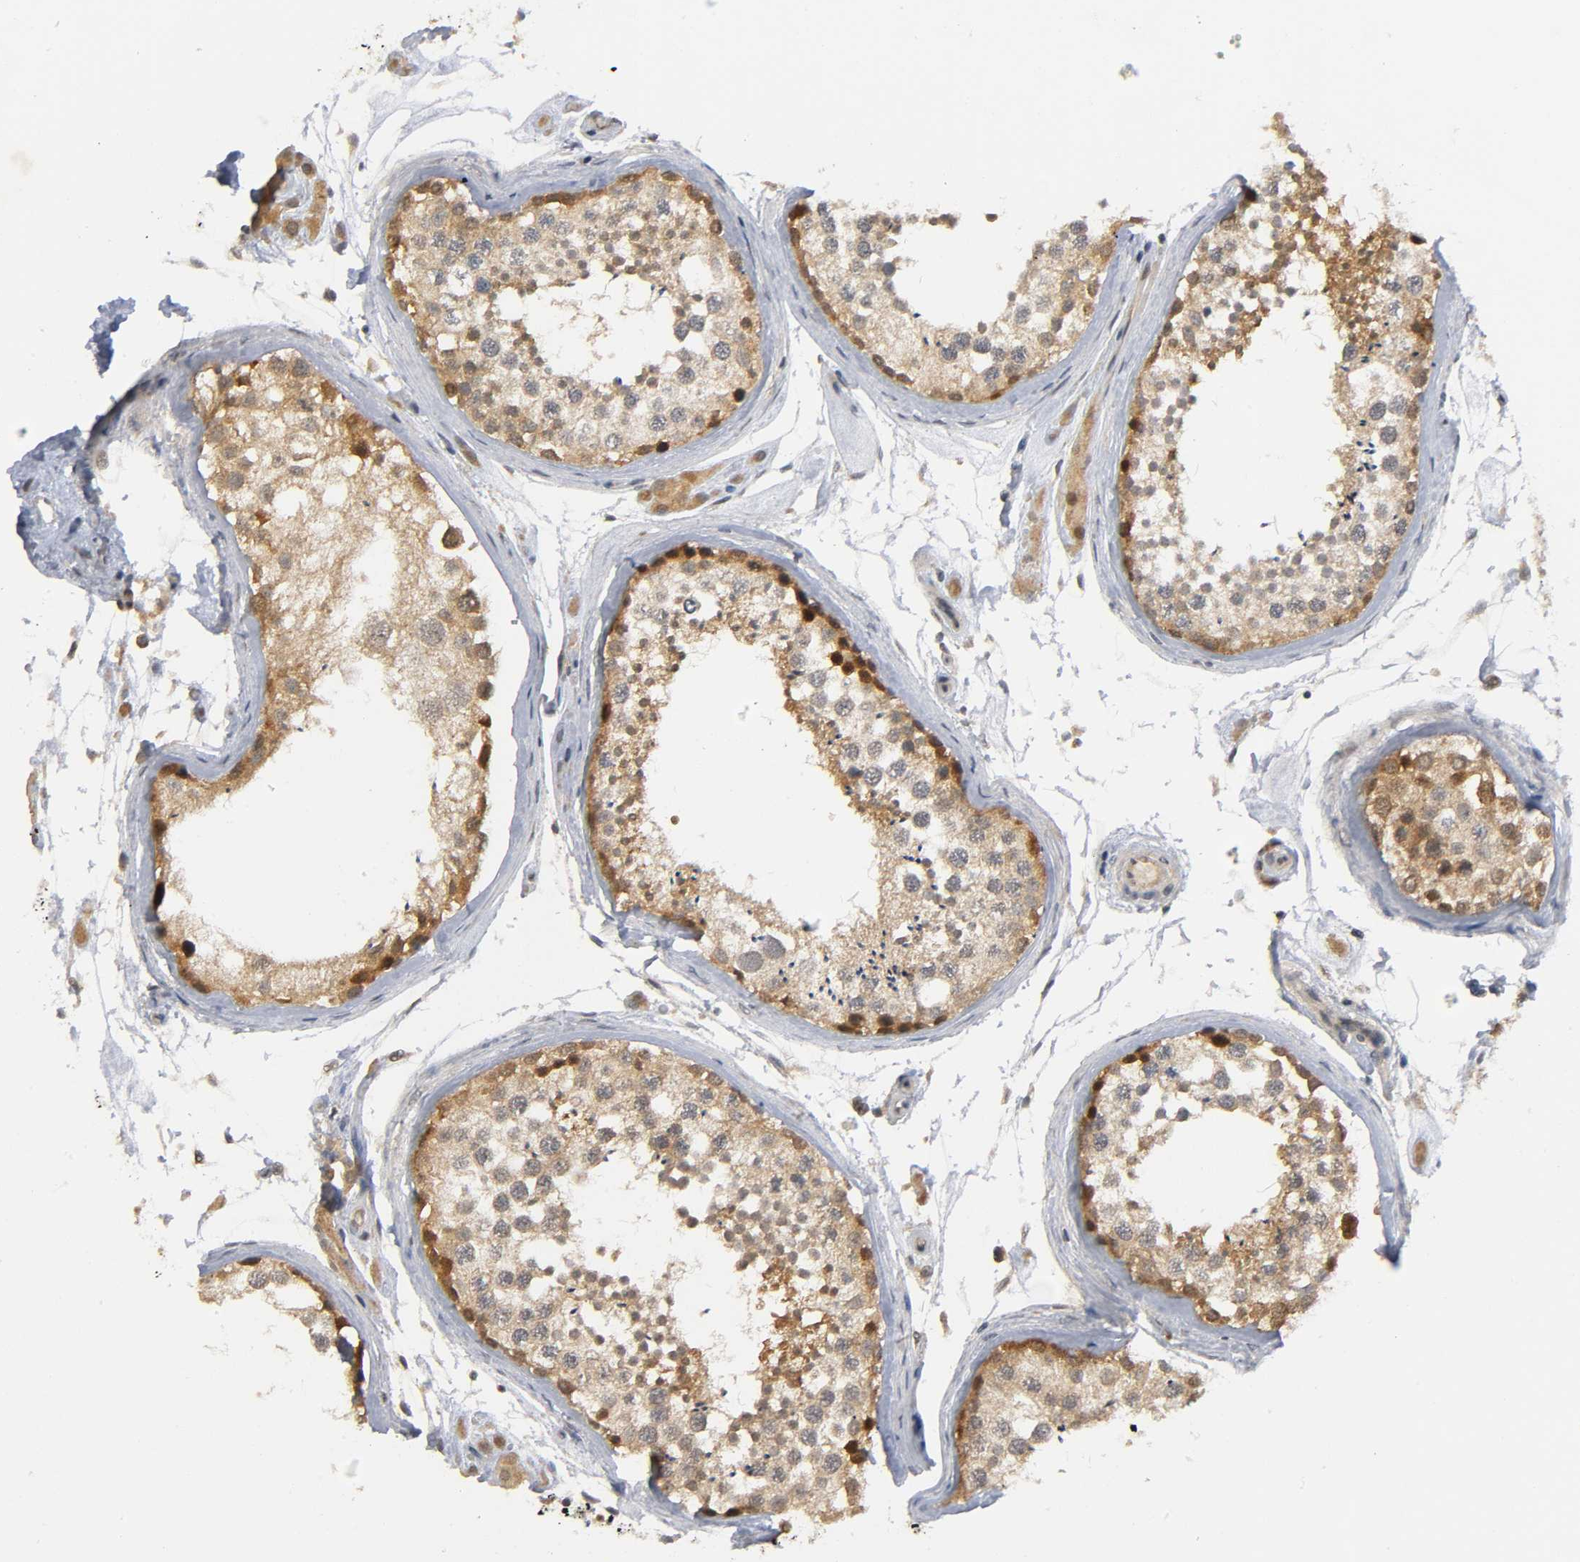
{"staining": {"intensity": "moderate", "quantity": ">75%", "location": "cytoplasmic/membranous"}, "tissue": "testis", "cell_type": "Cells in seminiferous ducts", "image_type": "normal", "snomed": [{"axis": "morphology", "description": "Normal tissue, NOS"}, {"axis": "topography", "description": "Testis"}], "caption": "A photomicrograph of testis stained for a protein displays moderate cytoplasmic/membranous brown staining in cells in seminiferous ducts. The staining was performed using DAB to visualize the protein expression in brown, while the nuclei were stained in blue with hematoxylin (Magnification: 20x).", "gene": "MAPK8", "patient": {"sex": "male", "age": 46}}